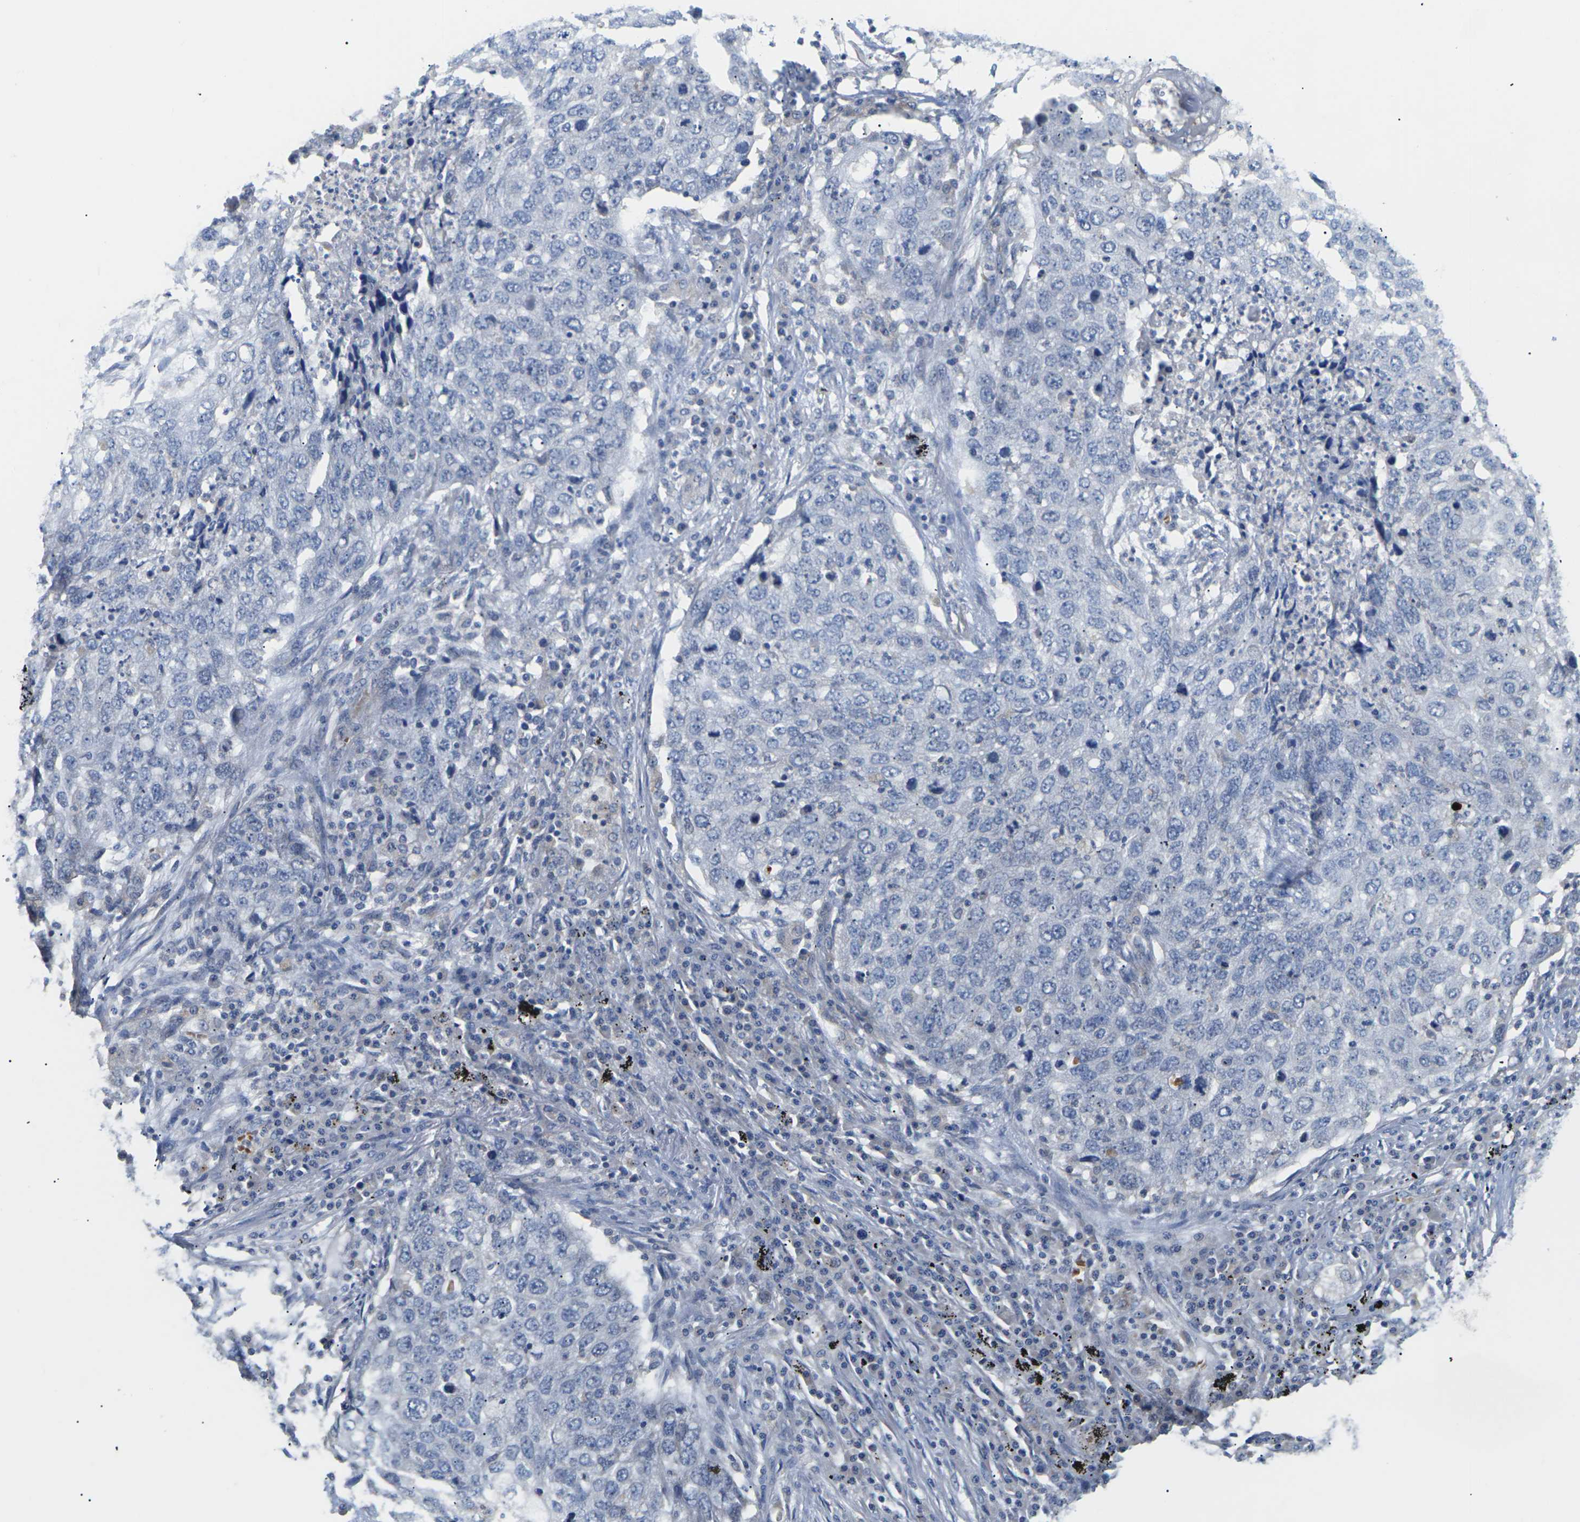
{"staining": {"intensity": "negative", "quantity": "none", "location": "none"}, "tissue": "lung cancer", "cell_type": "Tumor cells", "image_type": "cancer", "snomed": [{"axis": "morphology", "description": "Squamous cell carcinoma, NOS"}, {"axis": "topography", "description": "Lung"}], "caption": "Tumor cells show no significant staining in lung cancer. (Stains: DAB immunohistochemistry (IHC) with hematoxylin counter stain, Microscopy: brightfield microscopy at high magnification).", "gene": "TMCO4", "patient": {"sex": "female", "age": 63}}